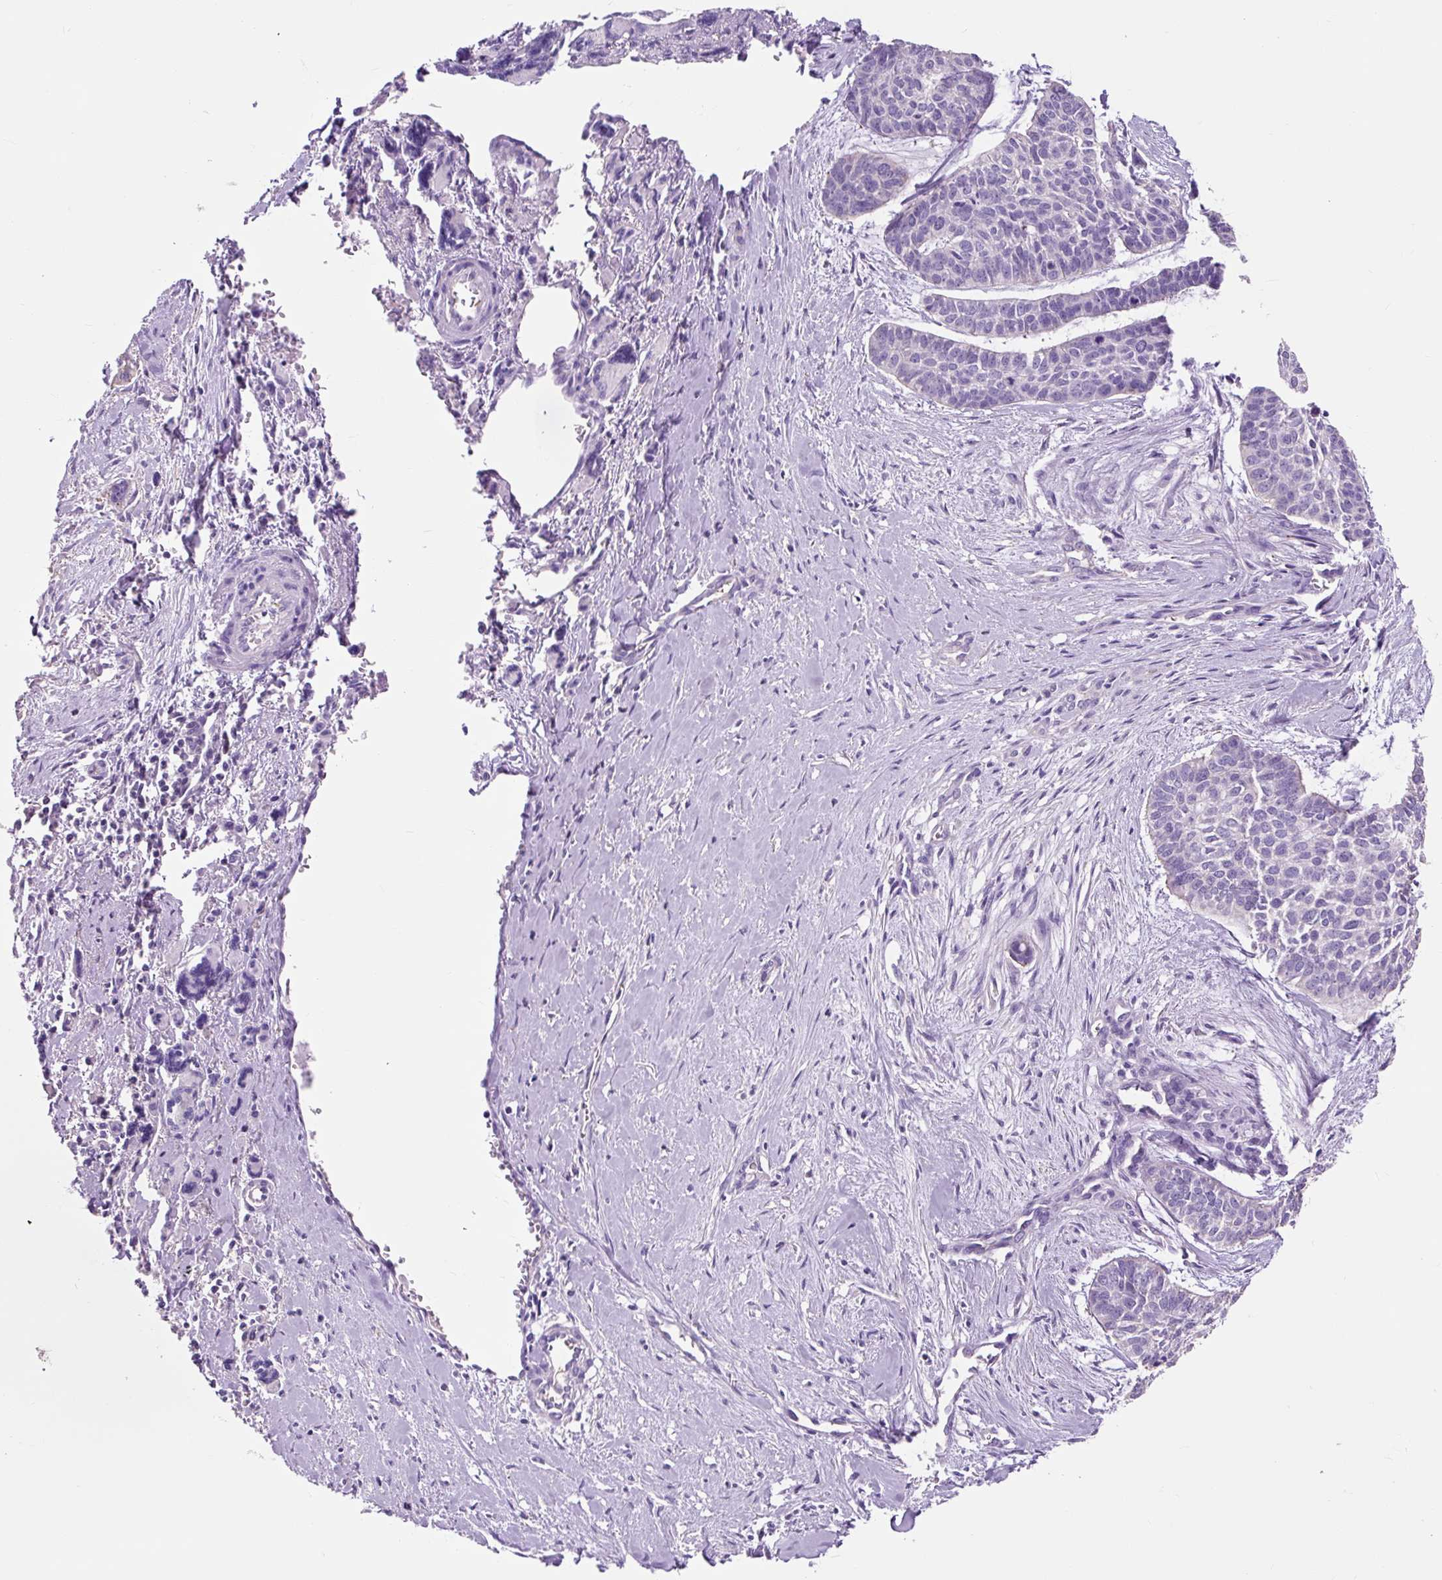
{"staining": {"intensity": "negative", "quantity": "none", "location": "none"}, "tissue": "skin cancer", "cell_type": "Tumor cells", "image_type": "cancer", "snomed": [{"axis": "morphology", "description": "Basal cell carcinoma"}, {"axis": "topography", "description": "Skin"}], "caption": "A high-resolution photomicrograph shows IHC staining of basal cell carcinoma (skin), which shows no significant expression in tumor cells.", "gene": "OR10A7", "patient": {"sex": "female", "age": 64}}